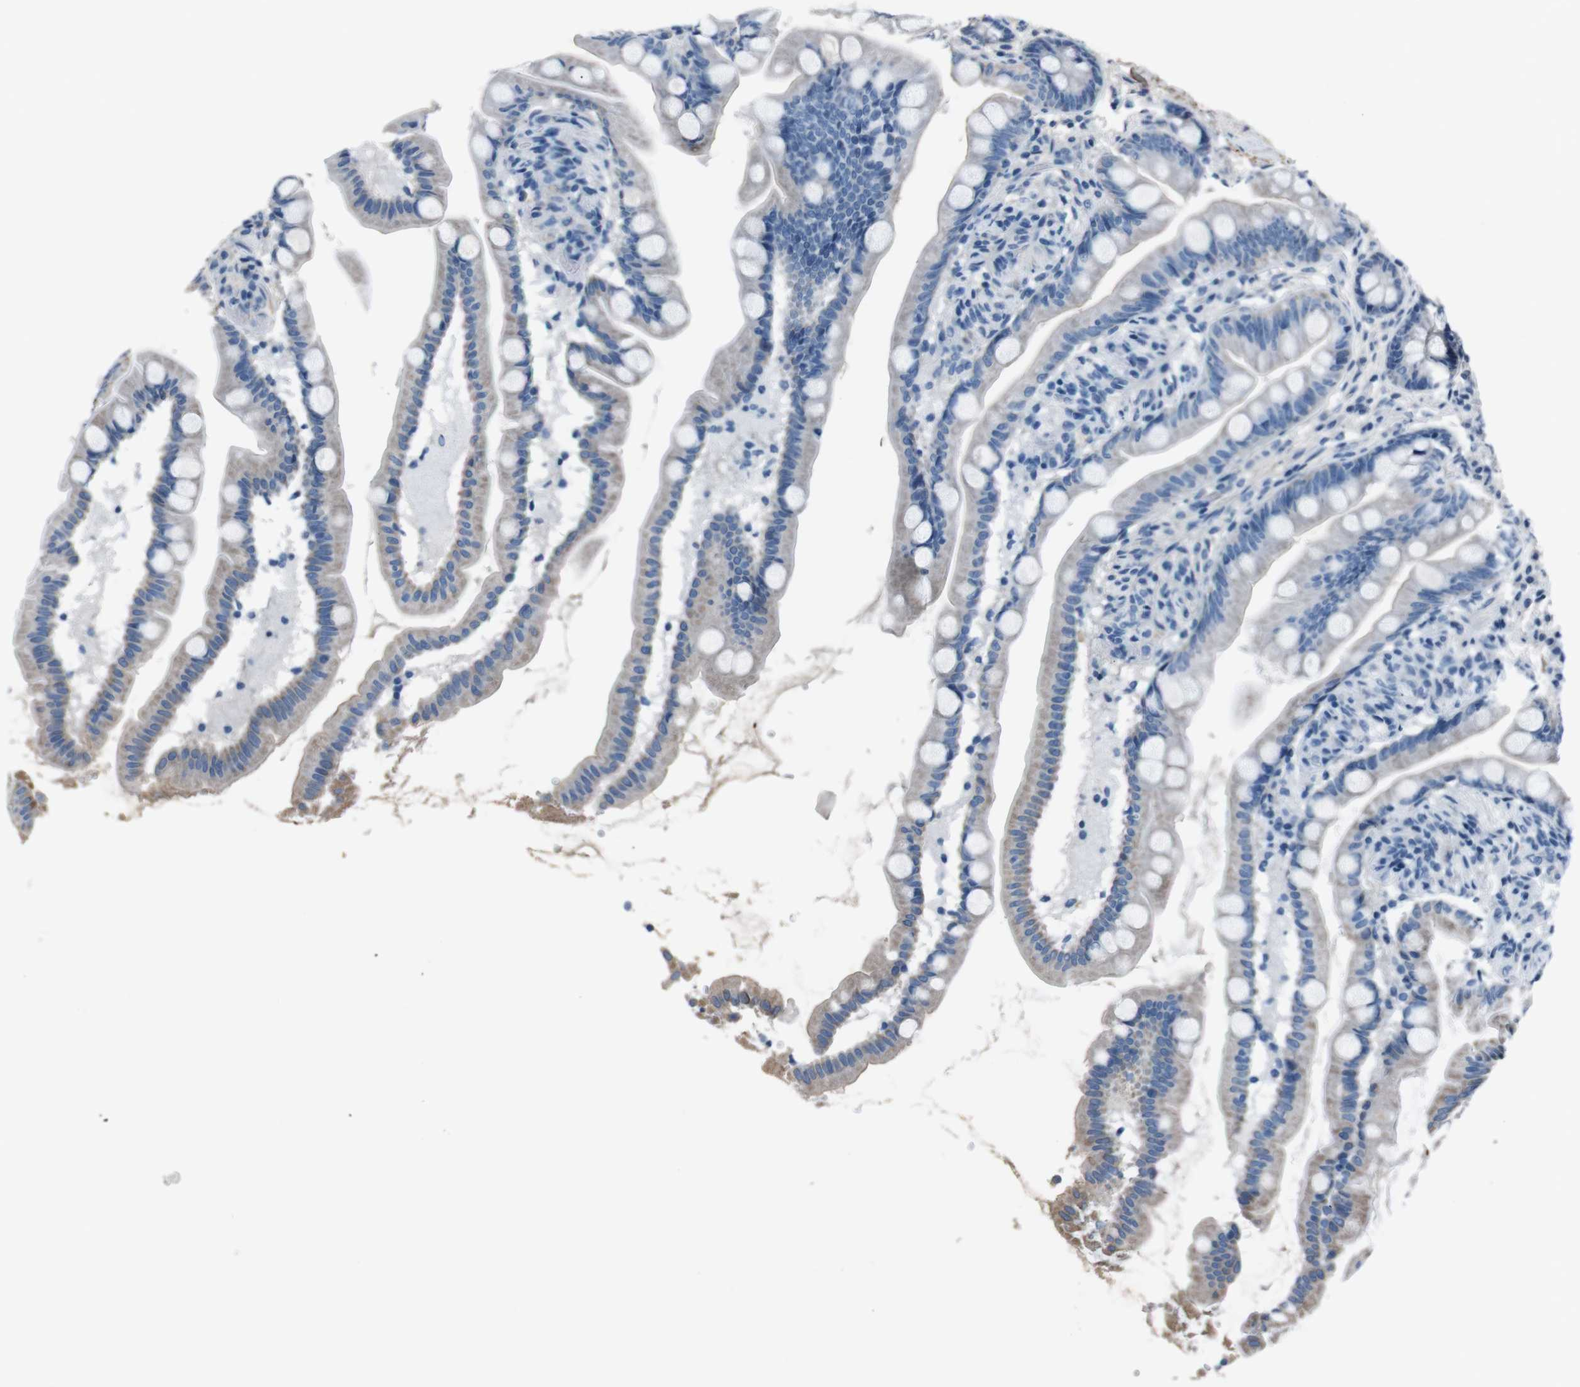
{"staining": {"intensity": "weak", "quantity": "25%-75%", "location": "cytoplasmic/membranous"}, "tissue": "small intestine", "cell_type": "Glandular cells", "image_type": "normal", "snomed": [{"axis": "morphology", "description": "Normal tissue, NOS"}, {"axis": "topography", "description": "Small intestine"}], "caption": "Immunohistochemical staining of normal small intestine displays weak cytoplasmic/membranous protein expression in about 25%-75% of glandular cells. (Brightfield microscopy of DAB IHC at high magnification).", "gene": "LEP", "patient": {"sex": "female", "age": 56}}